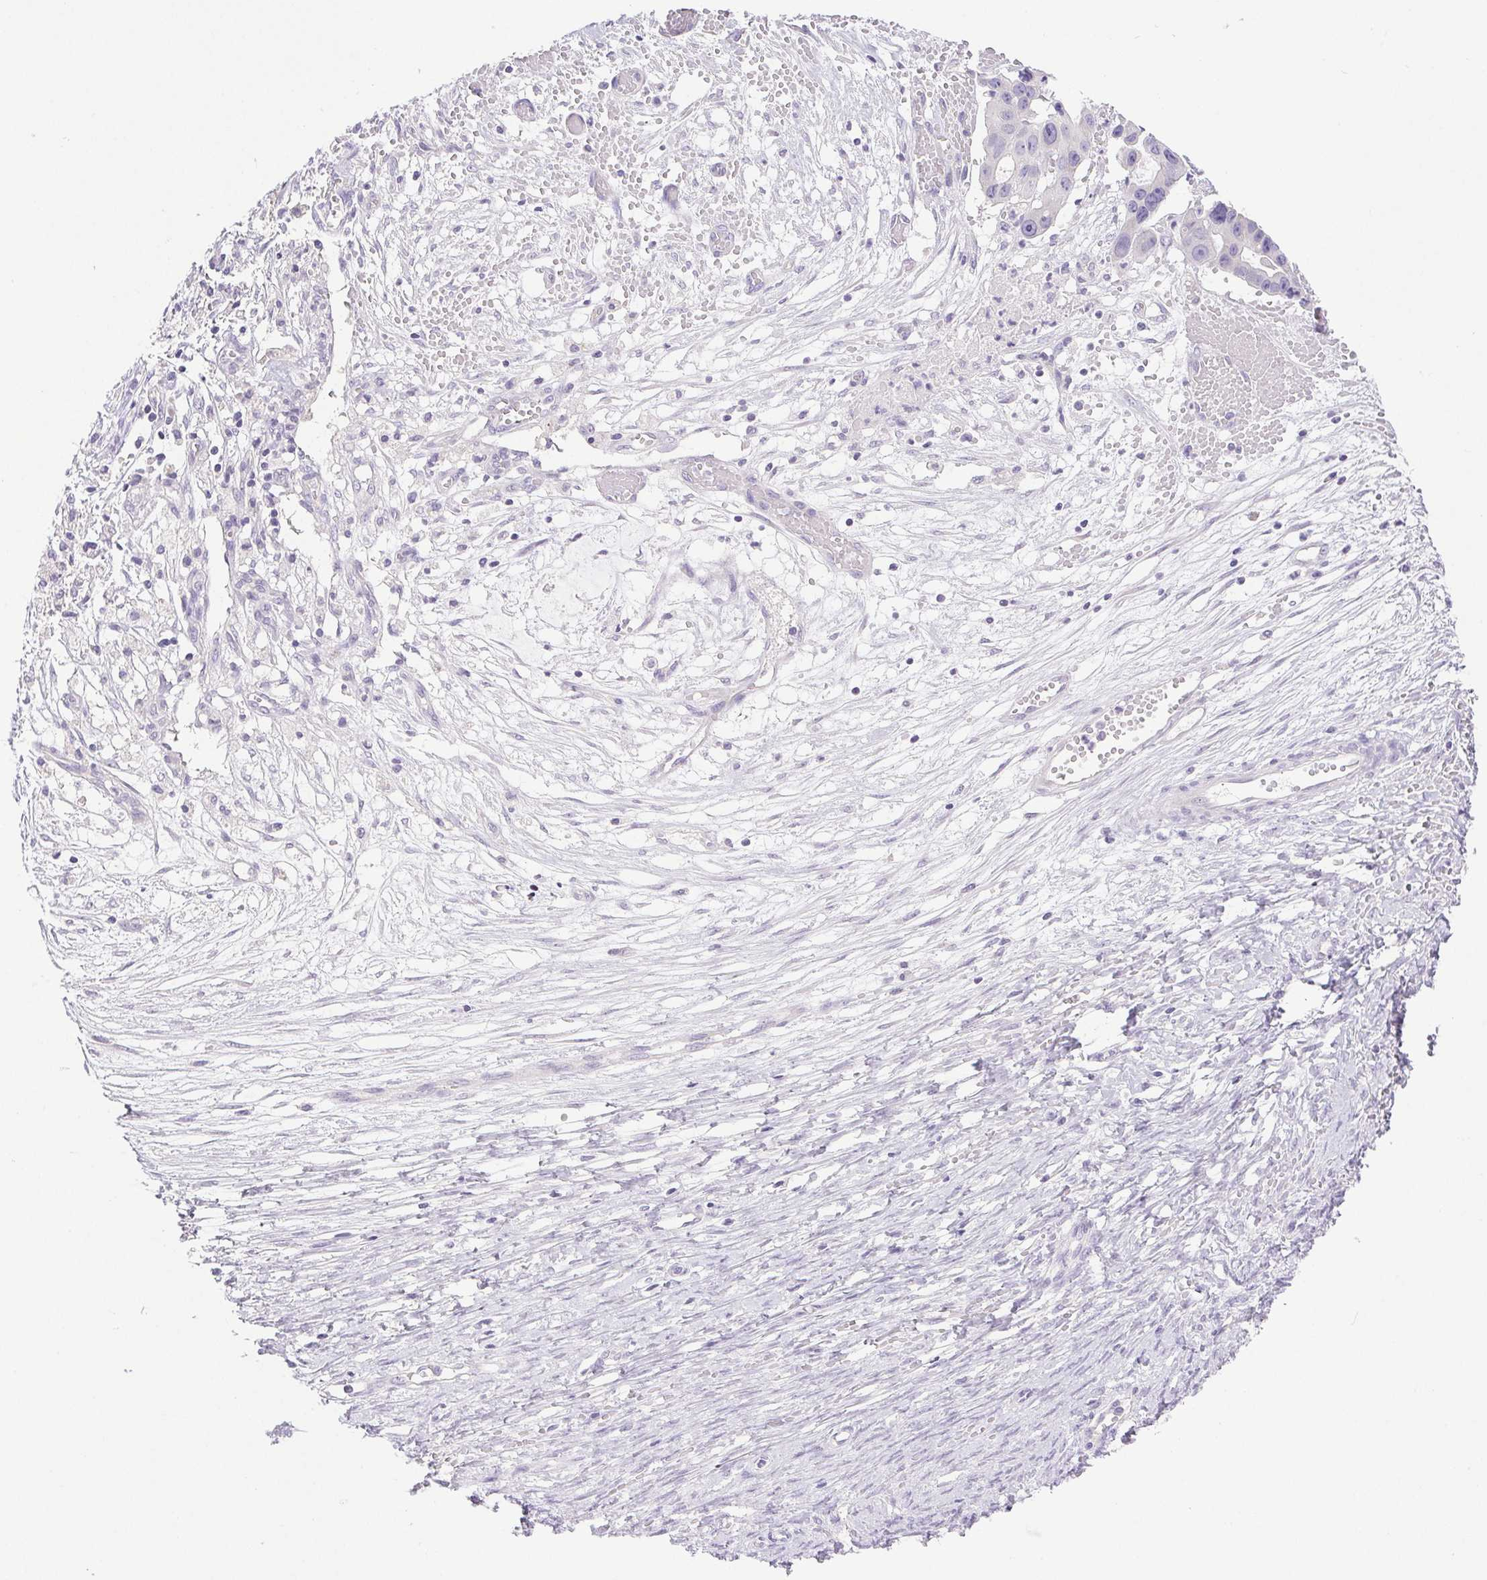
{"staining": {"intensity": "negative", "quantity": "none", "location": "none"}, "tissue": "ovarian cancer", "cell_type": "Tumor cells", "image_type": "cancer", "snomed": [{"axis": "morphology", "description": "Cystadenocarcinoma, serous, NOS"}, {"axis": "topography", "description": "Ovary"}], "caption": "Ovarian cancer was stained to show a protein in brown. There is no significant staining in tumor cells.", "gene": "PAPPA2", "patient": {"sex": "female", "age": 56}}